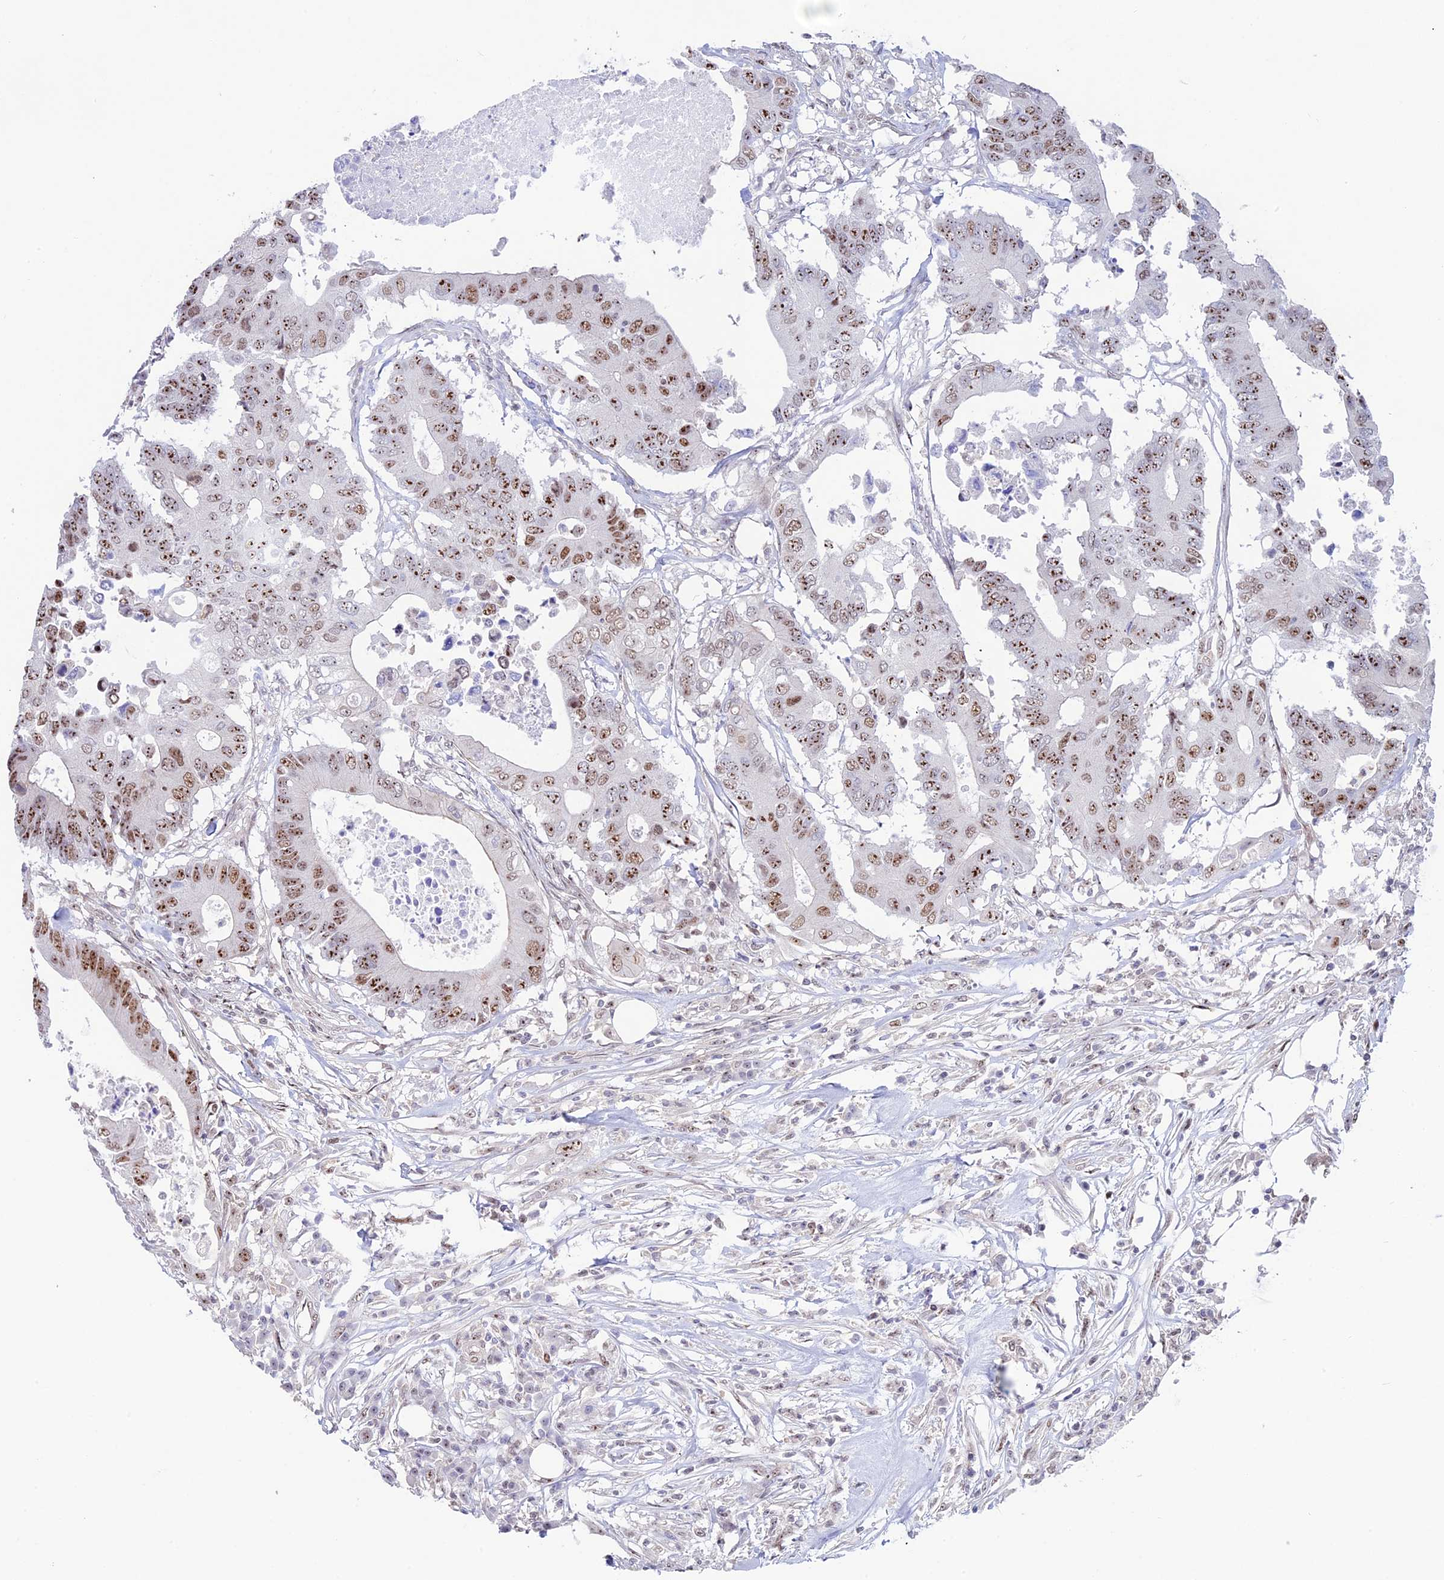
{"staining": {"intensity": "moderate", "quantity": ">75%", "location": "nuclear"}, "tissue": "colorectal cancer", "cell_type": "Tumor cells", "image_type": "cancer", "snomed": [{"axis": "morphology", "description": "Adenocarcinoma, NOS"}, {"axis": "topography", "description": "Colon"}], "caption": "The immunohistochemical stain highlights moderate nuclear positivity in tumor cells of adenocarcinoma (colorectal) tissue.", "gene": "CCDC86", "patient": {"sex": "male", "age": 71}}